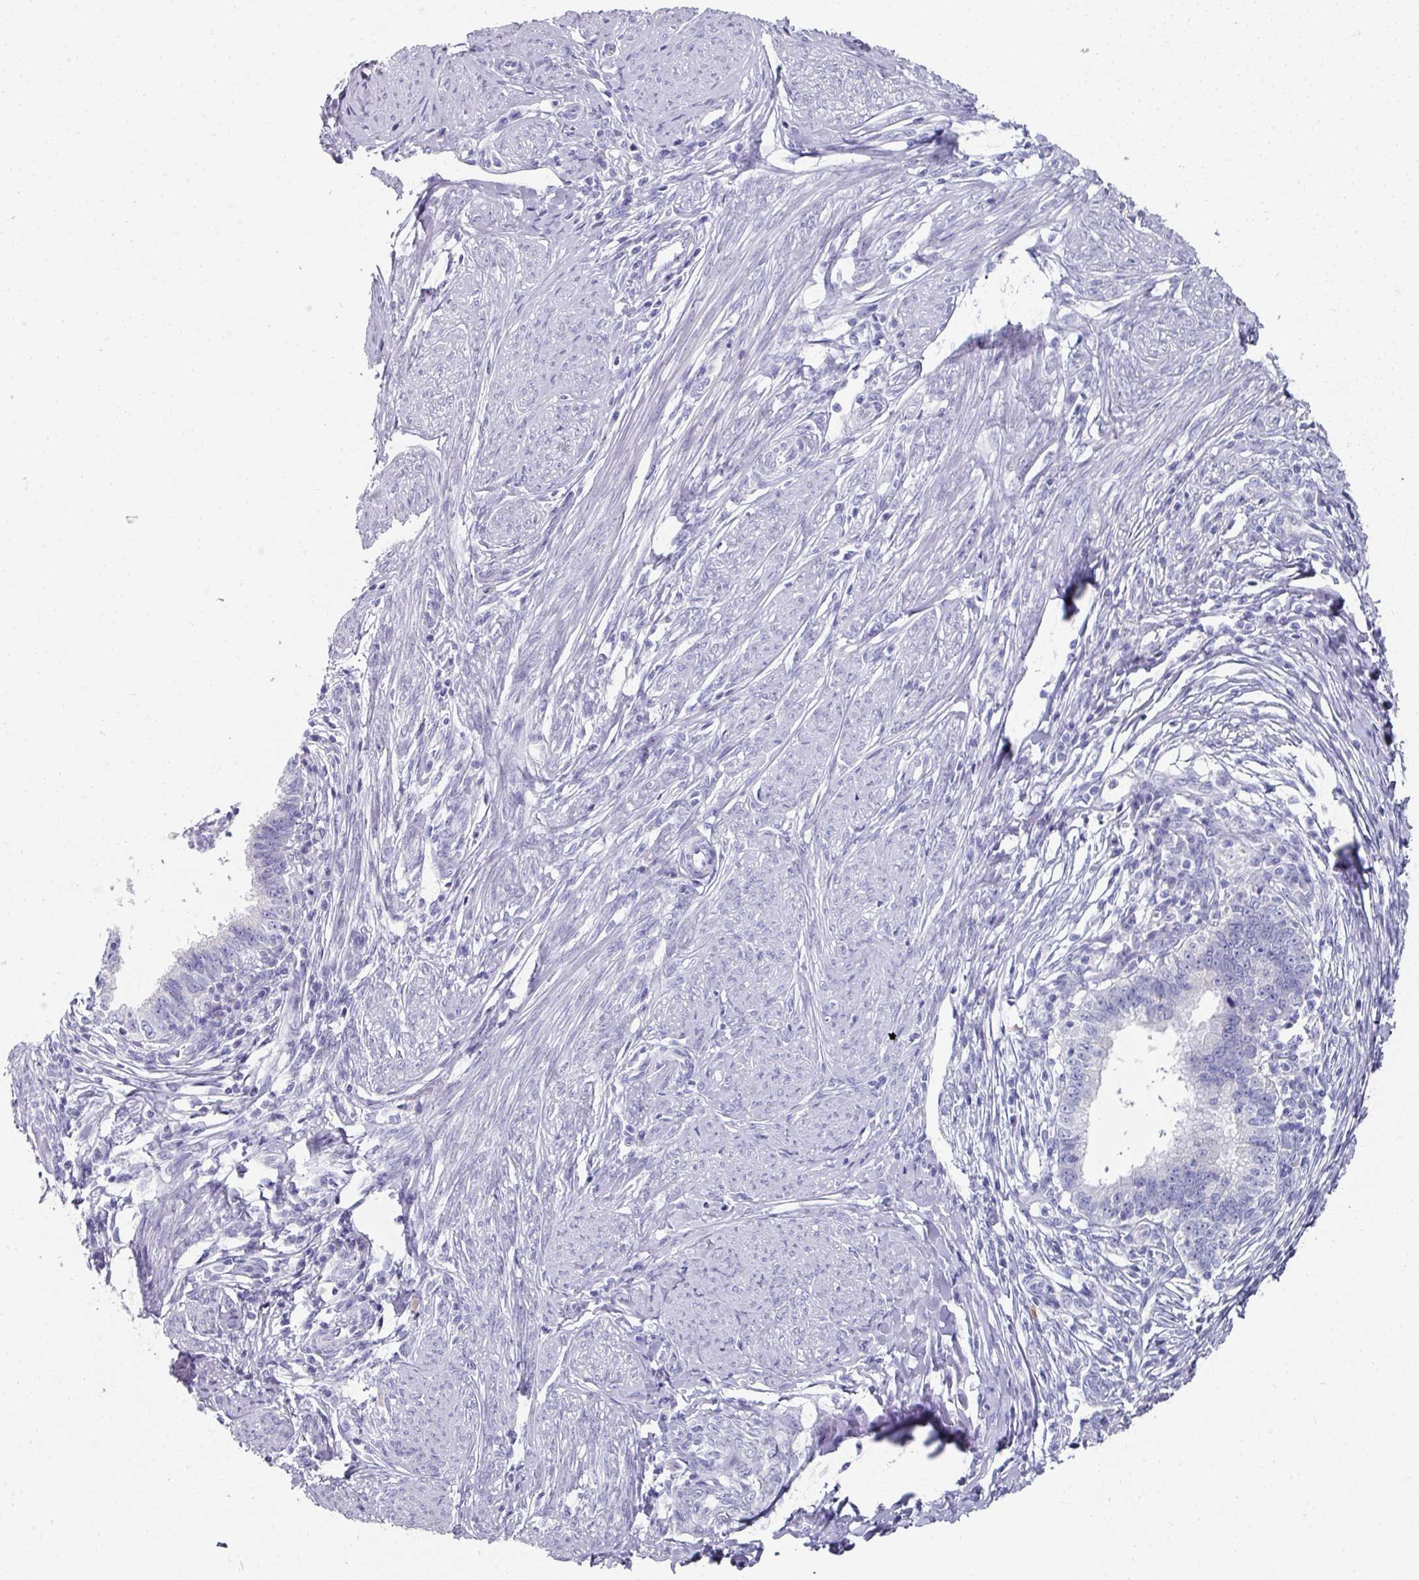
{"staining": {"intensity": "negative", "quantity": "none", "location": "none"}, "tissue": "cervical cancer", "cell_type": "Tumor cells", "image_type": "cancer", "snomed": [{"axis": "morphology", "description": "Adenocarcinoma, NOS"}, {"axis": "topography", "description": "Cervix"}], "caption": "Immunohistochemistry (IHC) photomicrograph of neoplastic tissue: human adenocarcinoma (cervical) stained with DAB (3,3'-diaminobenzidine) exhibits no significant protein positivity in tumor cells.", "gene": "SETBP1", "patient": {"sex": "female", "age": 36}}